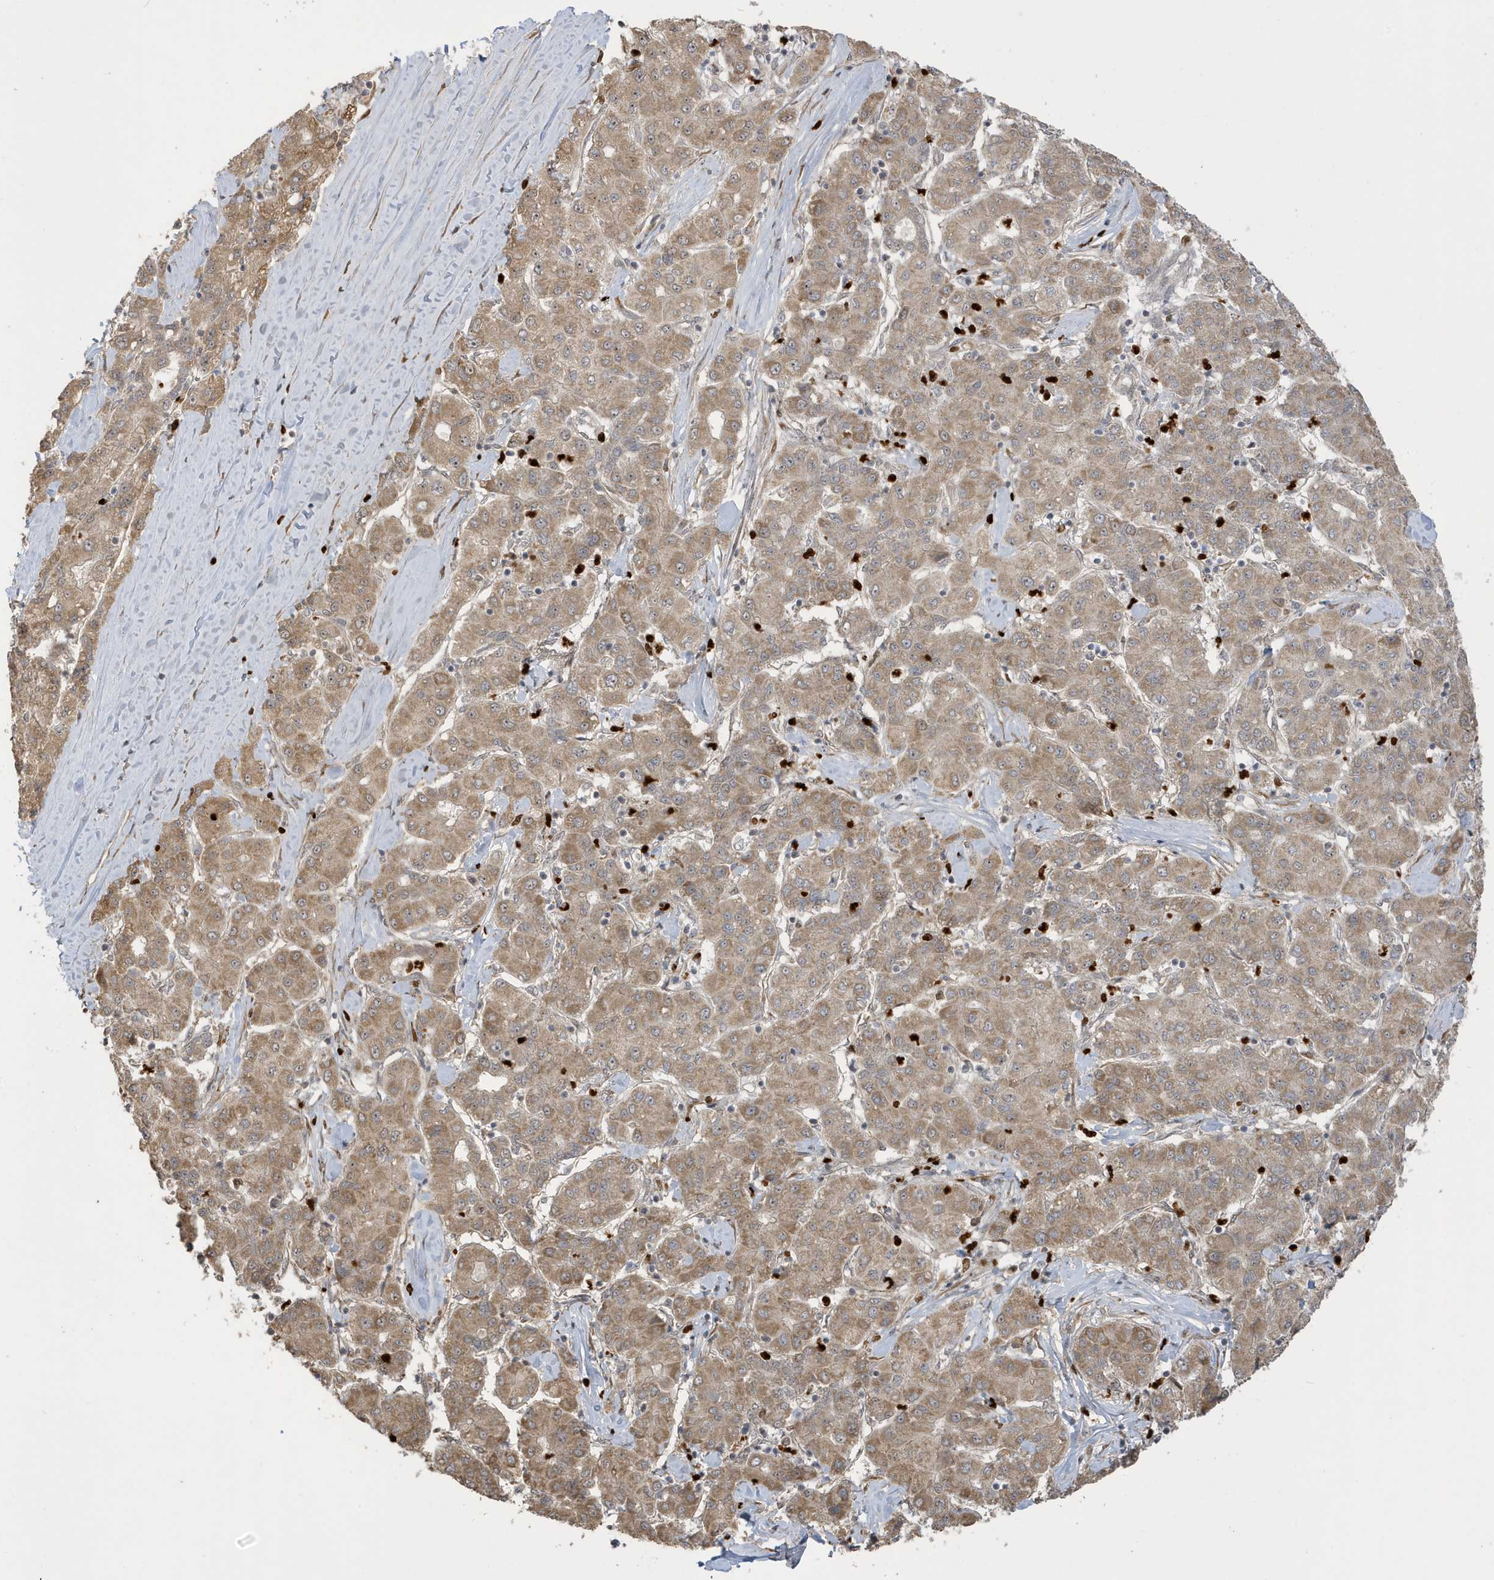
{"staining": {"intensity": "moderate", "quantity": ">75%", "location": "cytoplasmic/membranous"}, "tissue": "liver cancer", "cell_type": "Tumor cells", "image_type": "cancer", "snomed": [{"axis": "morphology", "description": "Carcinoma, Hepatocellular, NOS"}, {"axis": "topography", "description": "Liver"}], "caption": "An image of human liver cancer (hepatocellular carcinoma) stained for a protein reveals moderate cytoplasmic/membranous brown staining in tumor cells.", "gene": "ECM2", "patient": {"sex": "male", "age": 65}}